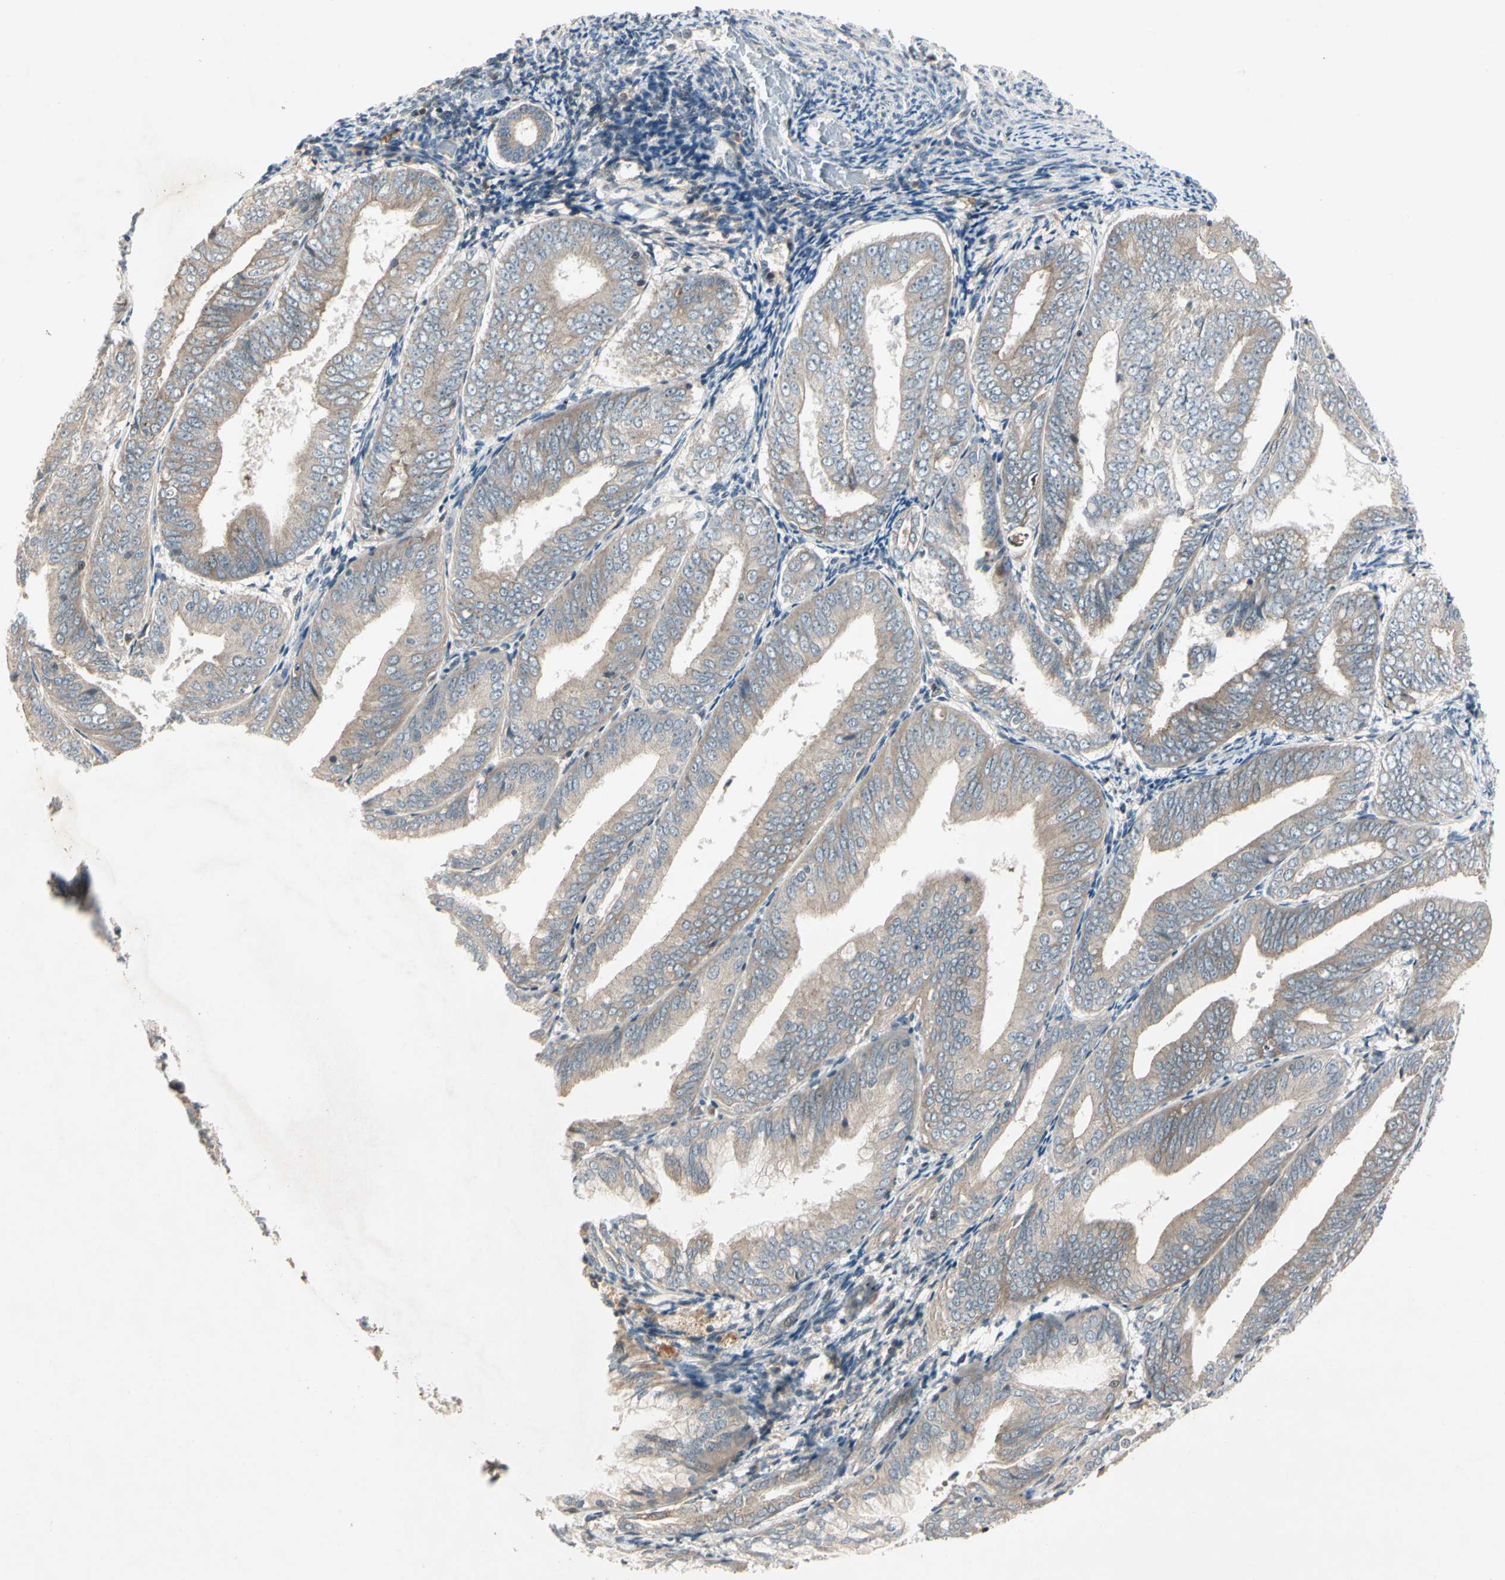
{"staining": {"intensity": "weak", "quantity": ">75%", "location": "cytoplasmic/membranous"}, "tissue": "endometrial cancer", "cell_type": "Tumor cells", "image_type": "cancer", "snomed": [{"axis": "morphology", "description": "Adenocarcinoma, NOS"}, {"axis": "topography", "description": "Endometrium"}], "caption": "Brown immunohistochemical staining in endometrial cancer (adenocarcinoma) displays weak cytoplasmic/membranous expression in about >75% of tumor cells. (DAB IHC with brightfield microscopy, high magnification).", "gene": "ICAM5", "patient": {"sex": "female", "age": 63}}